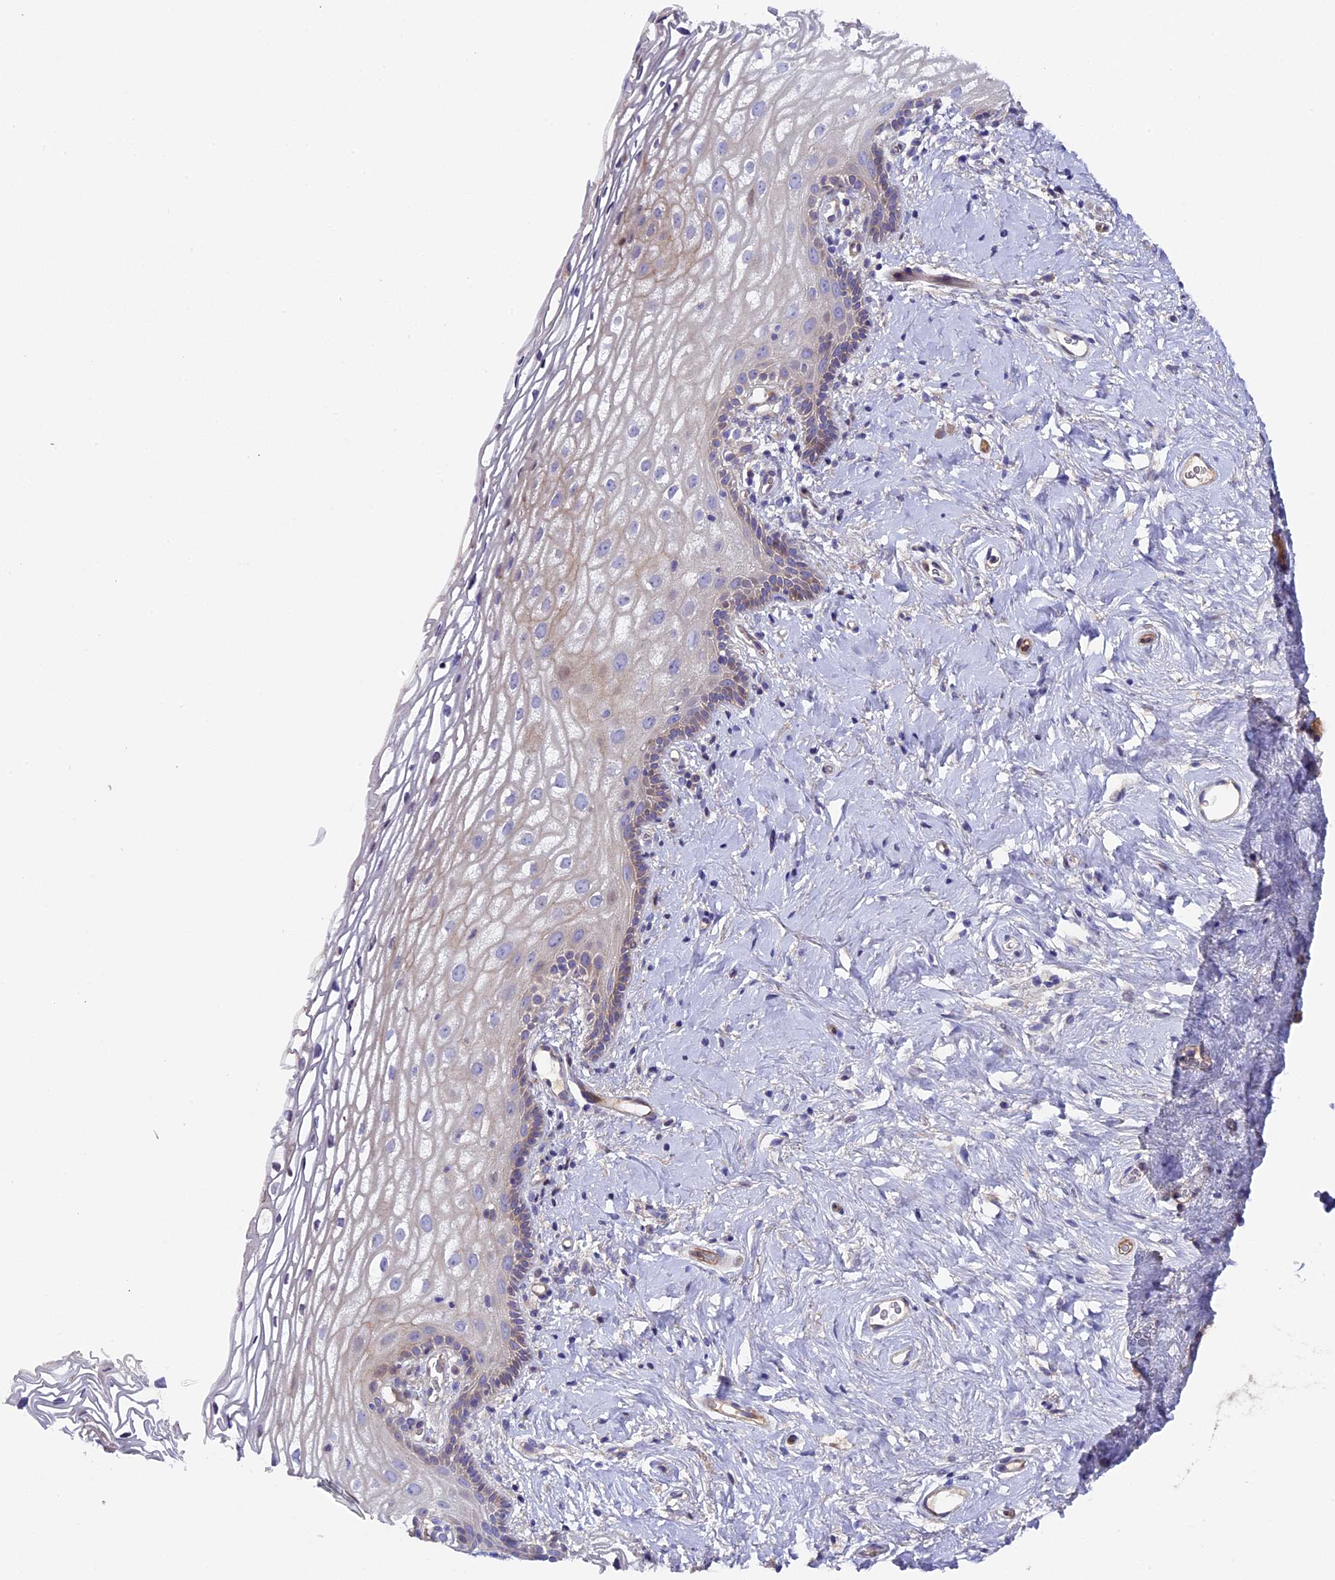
{"staining": {"intensity": "weak", "quantity": "<25%", "location": "cytoplasmic/membranous"}, "tissue": "vagina", "cell_type": "Squamous epithelial cells", "image_type": "normal", "snomed": [{"axis": "morphology", "description": "Normal tissue, NOS"}, {"axis": "morphology", "description": "Adenocarcinoma, NOS"}, {"axis": "topography", "description": "Rectum"}, {"axis": "topography", "description": "Vagina"}], "caption": "This micrograph is of benign vagina stained with IHC to label a protein in brown with the nuclei are counter-stained blue. There is no positivity in squamous epithelial cells. (DAB immunohistochemistry (IHC) visualized using brightfield microscopy, high magnification).", "gene": "PIGU", "patient": {"sex": "female", "age": 71}}